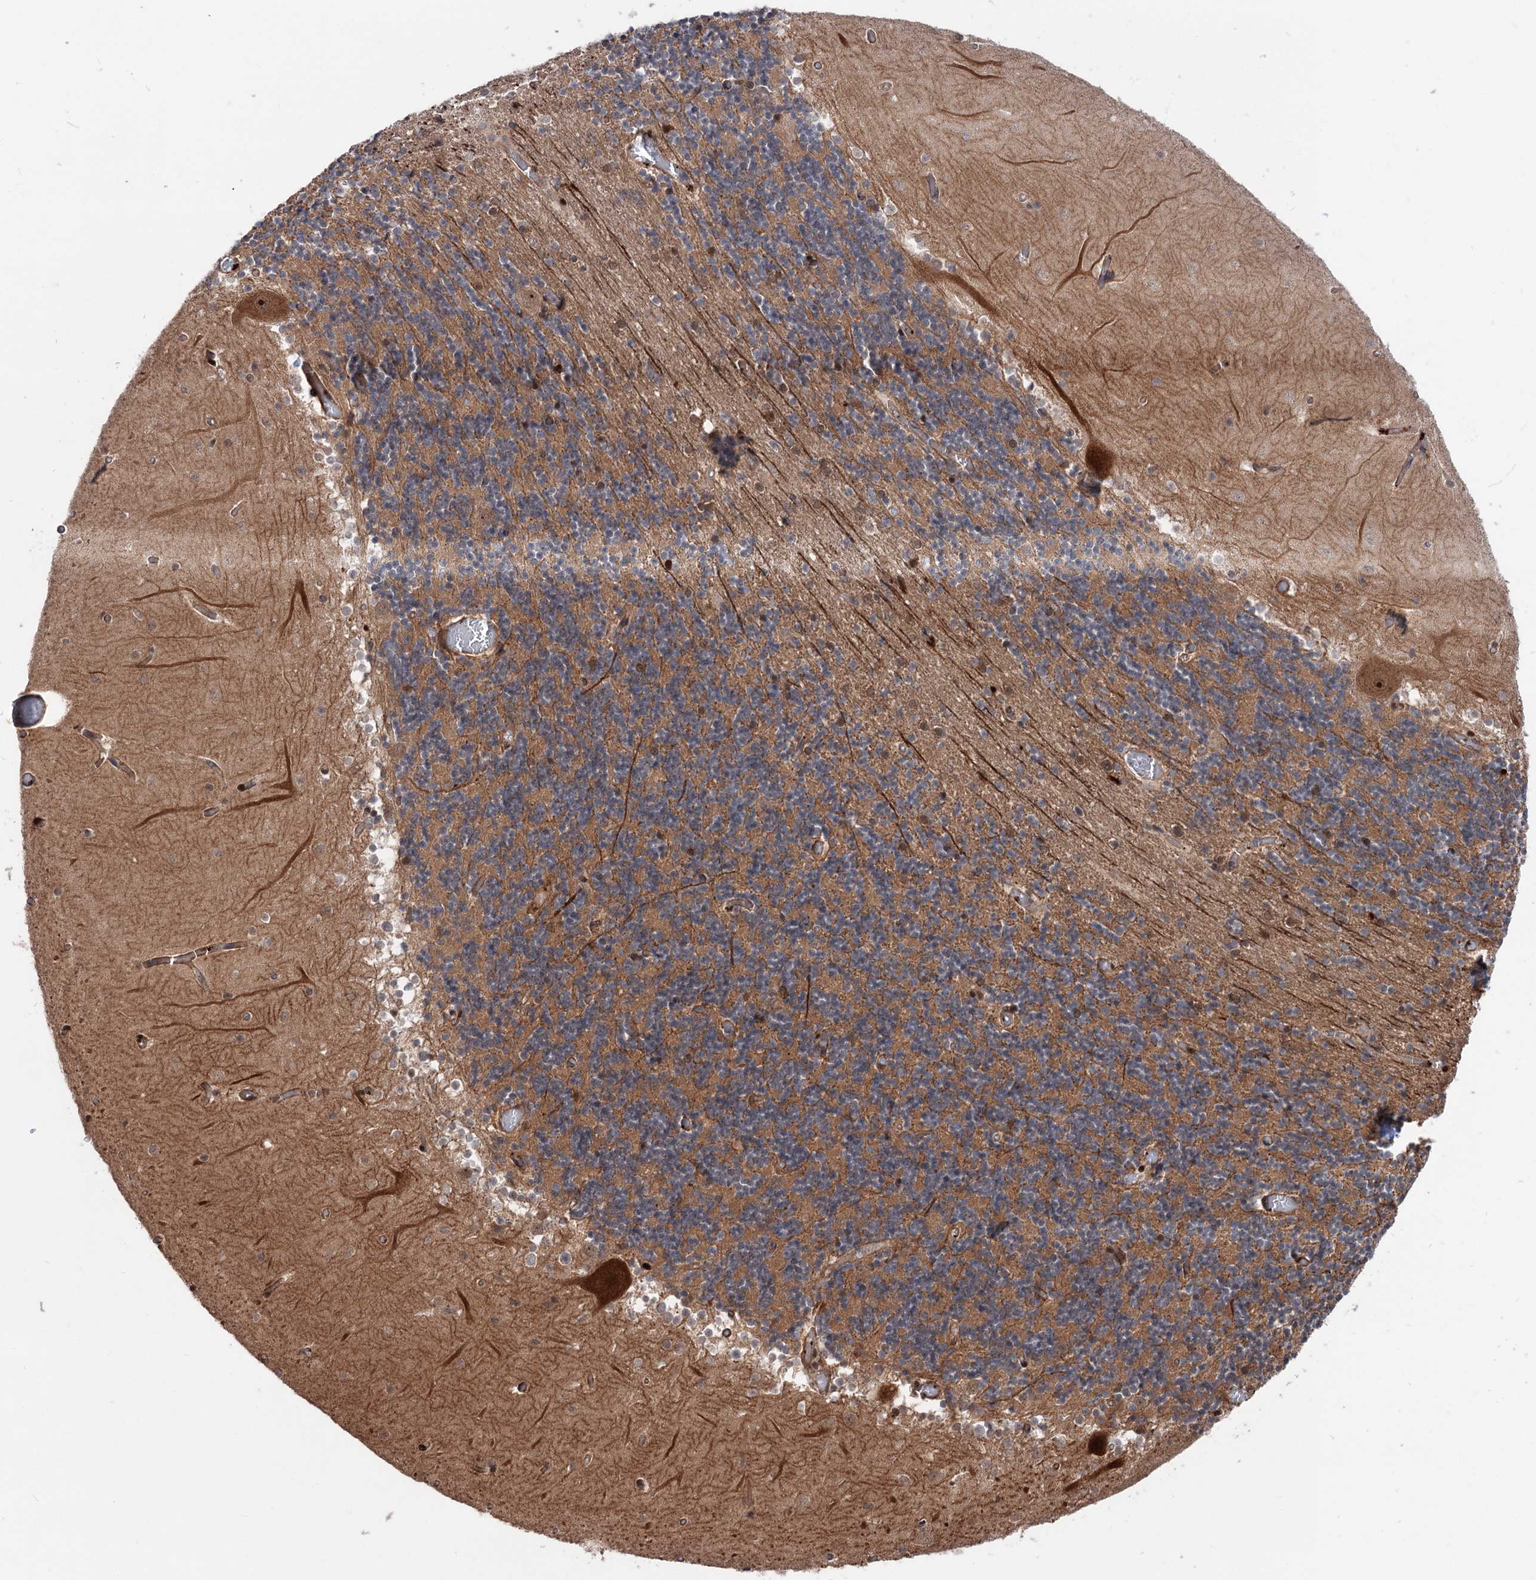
{"staining": {"intensity": "moderate", "quantity": "25%-75%", "location": "cytoplasmic/membranous"}, "tissue": "cerebellum", "cell_type": "Cells in granular layer", "image_type": "normal", "snomed": [{"axis": "morphology", "description": "Normal tissue, NOS"}, {"axis": "topography", "description": "Cerebellum"}], "caption": "This micrograph displays immunohistochemistry (IHC) staining of unremarkable human cerebellum, with medium moderate cytoplasmic/membranous staining in about 25%-75% of cells in granular layer.", "gene": "MAML1", "patient": {"sex": "female", "age": 28}}